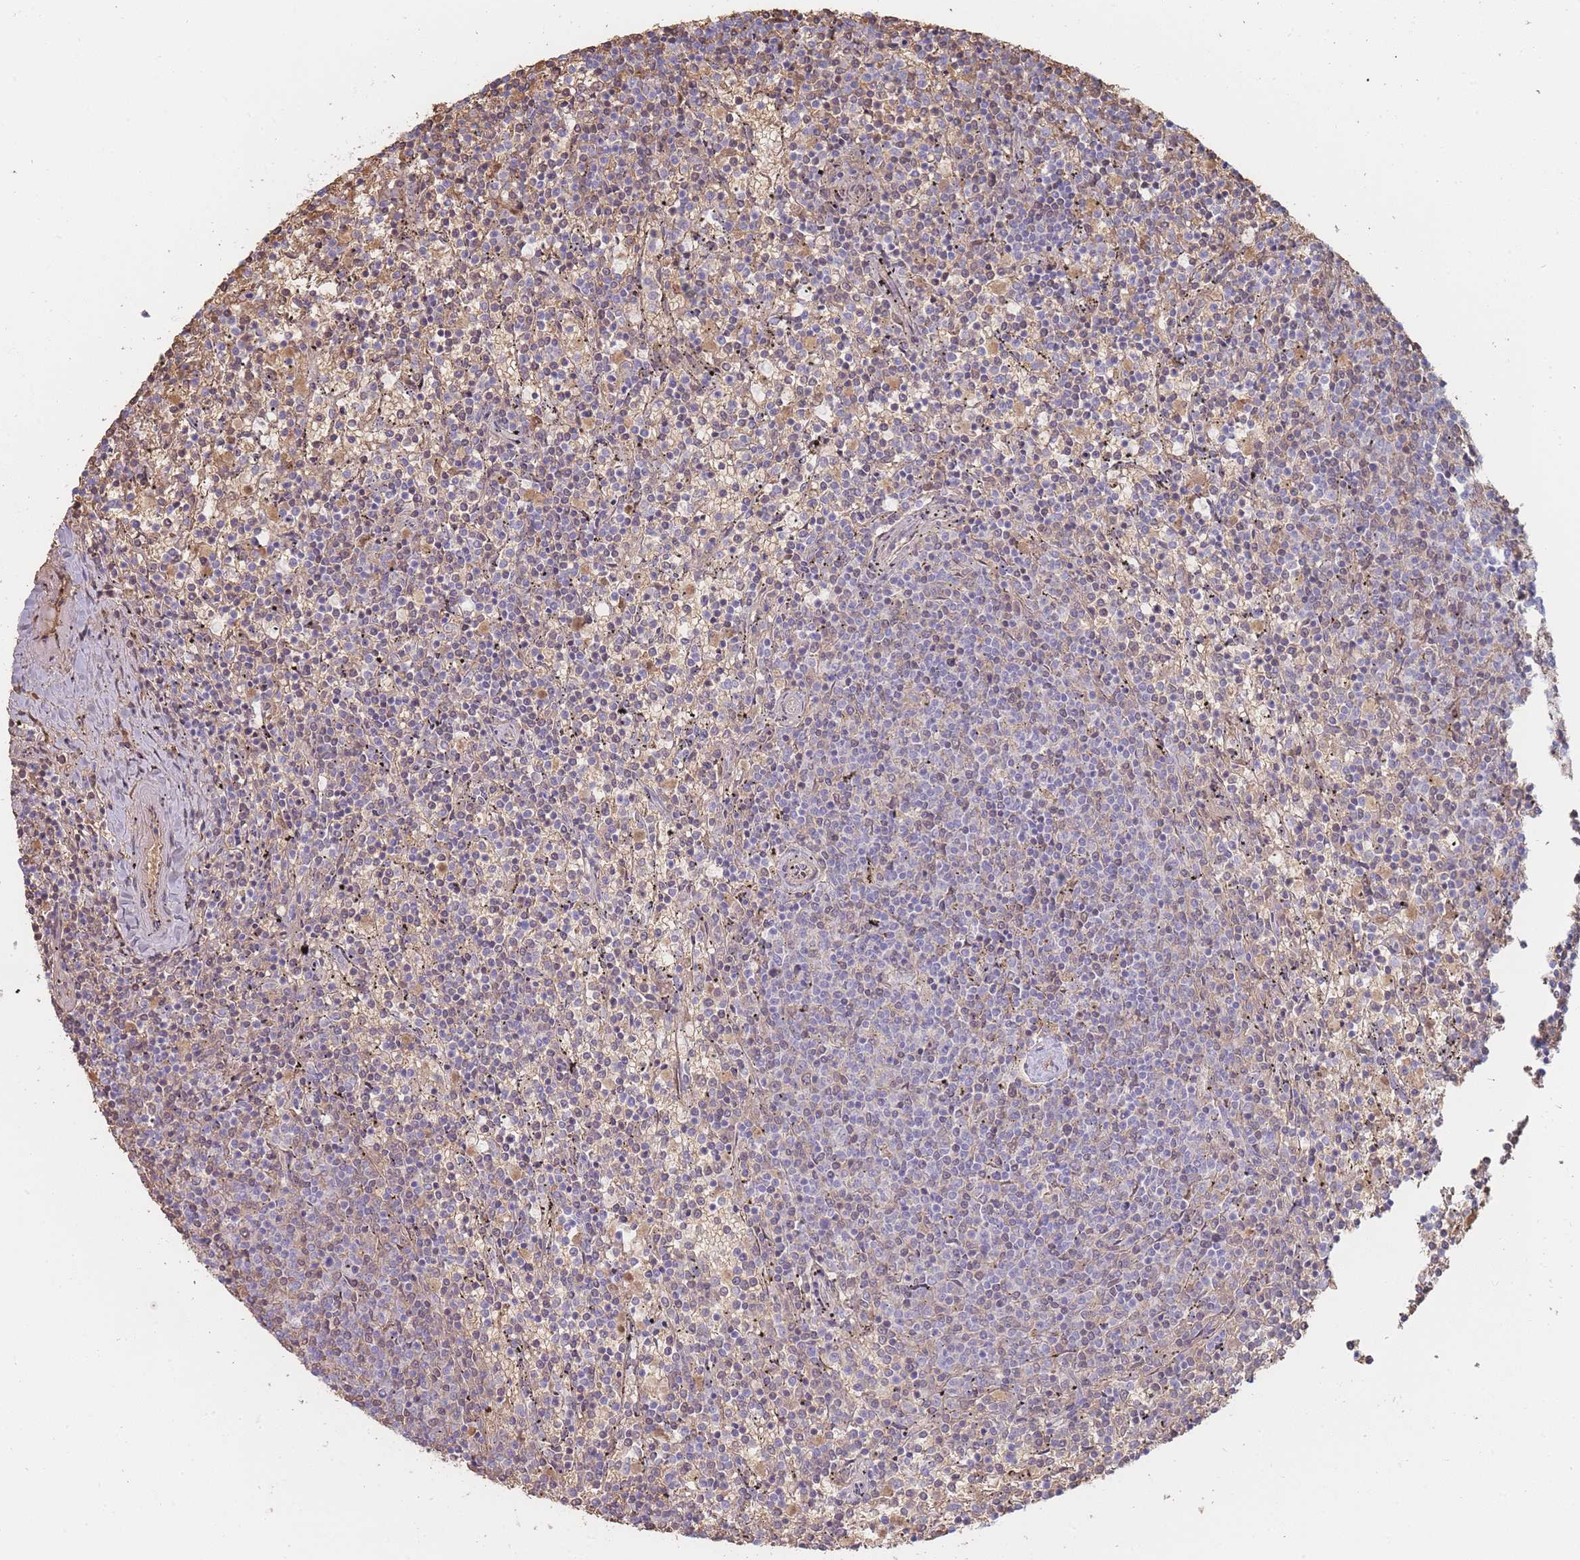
{"staining": {"intensity": "negative", "quantity": "none", "location": "none"}, "tissue": "lymphoma", "cell_type": "Tumor cells", "image_type": "cancer", "snomed": [{"axis": "morphology", "description": "Malignant lymphoma, non-Hodgkin's type, Low grade"}, {"axis": "topography", "description": "Spleen"}], "caption": "IHC of human lymphoma exhibits no expression in tumor cells.", "gene": "HBG2", "patient": {"sex": "female", "age": 50}}